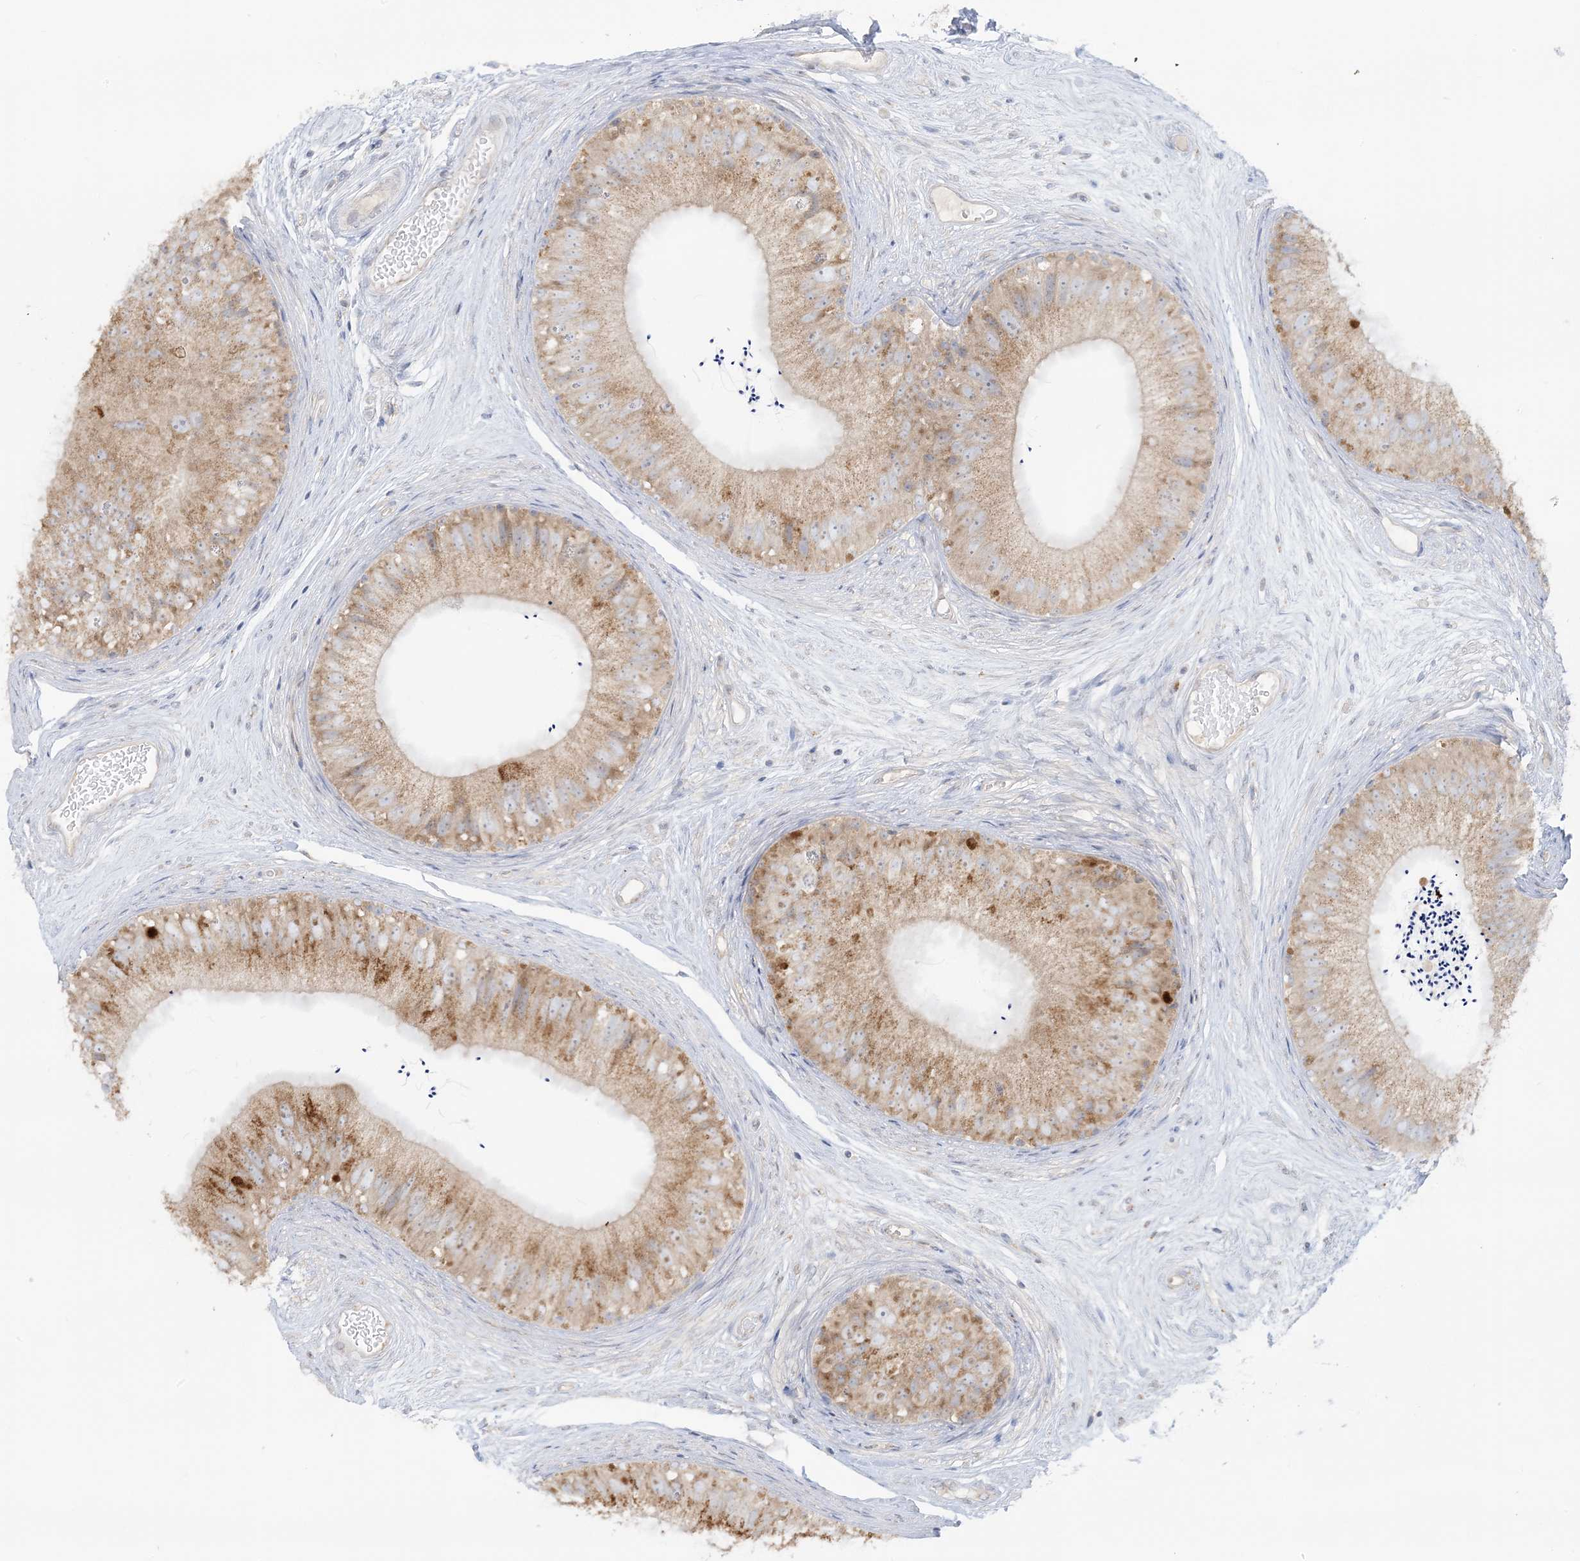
{"staining": {"intensity": "moderate", "quantity": "25%-75%", "location": "cytoplasmic/membranous"}, "tissue": "epididymis", "cell_type": "Glandular cells", "image_type": "normal", "snomed": [{"axis": "morphology", "description": "Normal tissue, NOS"}, {"axis": "topography", "description": "Epididymis"}], "caption": "This is an image of immunohistochemistry (IHC) staining of benign epididymis, which shows moderate positivity in the cytoplasmic/membranous of glandular cells.", "gene": "RPP40", "patient": {"sex": "male", "age": 77}}